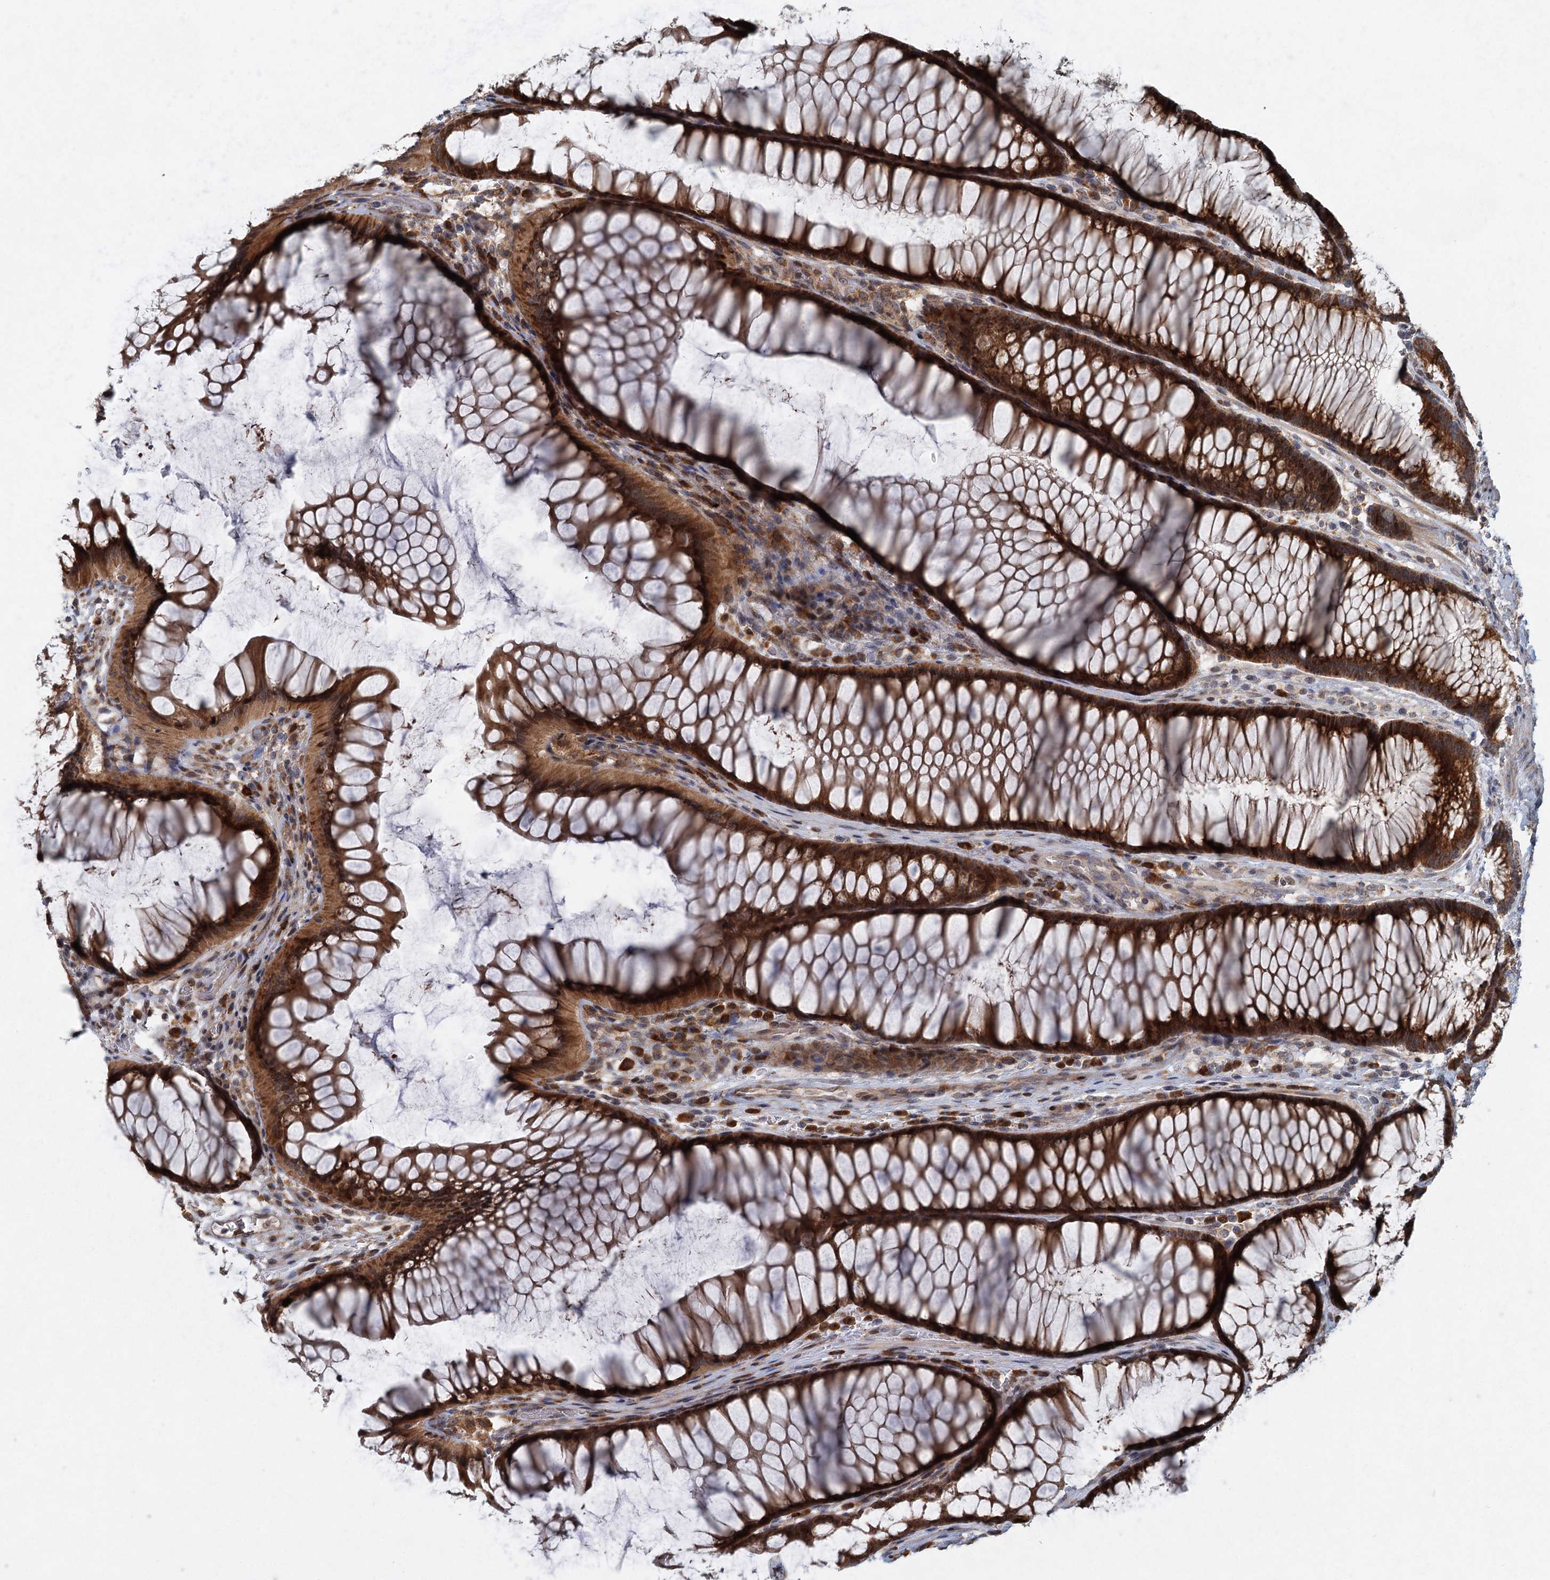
{"staining": {"intensity": "strong", "quantity": ">75%", "location": "cytoplasmic/membranous,nuclear"}, "tissue": "colon", "cell_type": "Endothelial cells", "image_type": "normal", "snomed": [{"axis": "morphology", "description": "Normal tissue, NOS"}, {"axis": "topography", "description": "Colon"}], "caption": "Protein staining demonstrates strong cytoplasmic/membranous,nuclear positivity in approximately >75% of endothelial cells in unremarkable colon. (DAB (3,3'-diaminobenzidine) = brown stain, brightfield microscopy at high magnification).", "gene": "SRPX2", "patient": {"sex": "female", "age": 82}}